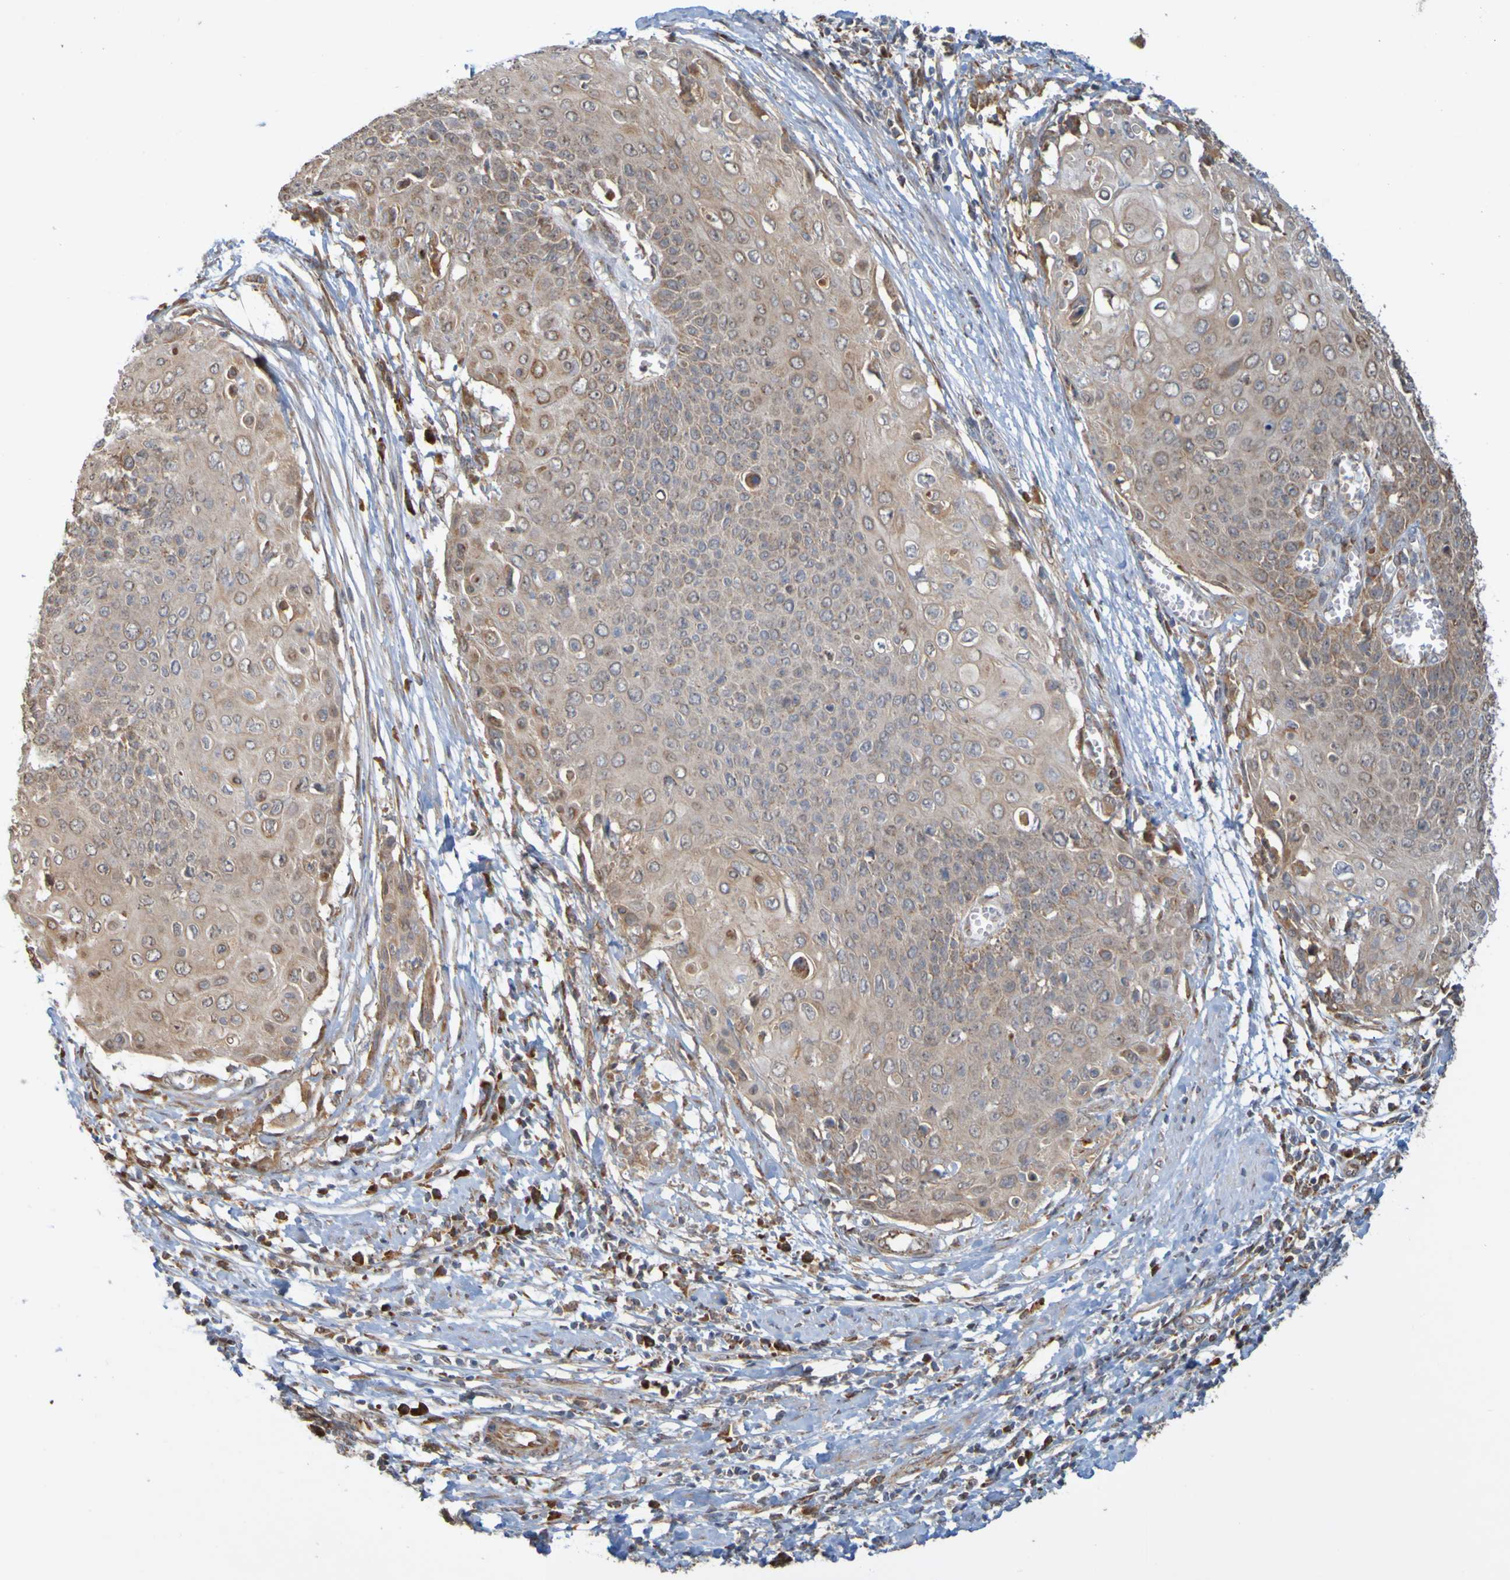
{"staining": {"intensity": "weak", "quantity": ">75%", "location": "cytoplasmic/membranous"}, "tissue": "cervical cancer", "cell_type": "Tumor cells", "image_type": "cancer", "snomed": [{"axis": "morphology", "description": "Squamous cell carcinoma, NOS"}, {"axis": "topography", "description": "Cervix"}], "caption": "The immunohistochemical stain shows weak cytoplasmic/membranous expression in tumor cells of cervical cancer tissue.", "gene": "TMBIM1", "patient": {"sex": "female", "age": 39}}